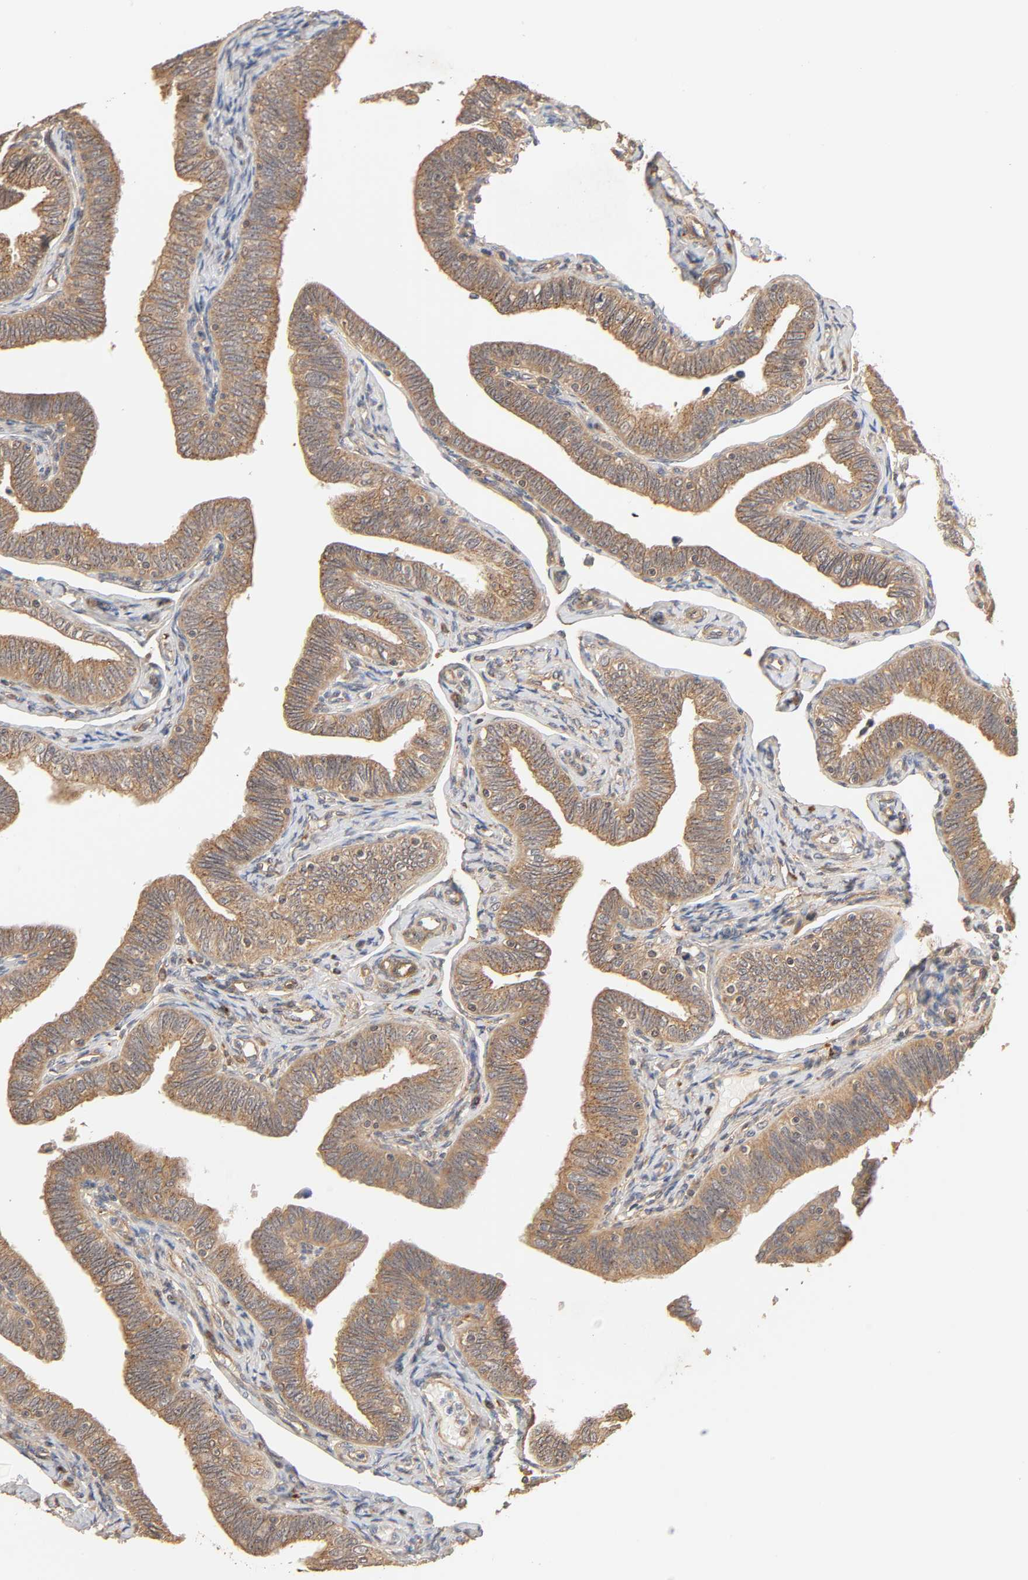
{"staining": {"intensity": "moderate", "quantity": ">75%", "location": "cytoplasmic/membranous"}, "tissue": "fallopian tube", "cell_type": "Glandular cells", "image_type": "normal", "snomed": [{"axis": "morphology", "description": "Normal tissue, NOS"}, {"axis": "topography", "description": "Fallopian tube"}, {"axis": "topography", "description": "Ovary"}], "caption": "Fallopian tube stained with immunohistochemistry (IHC) reveals moderate cytoplasmic/membranous expression in about >75% of glandular cells.", "gene": "EPS8", "patient": {"sex": "female", "age": 69}}